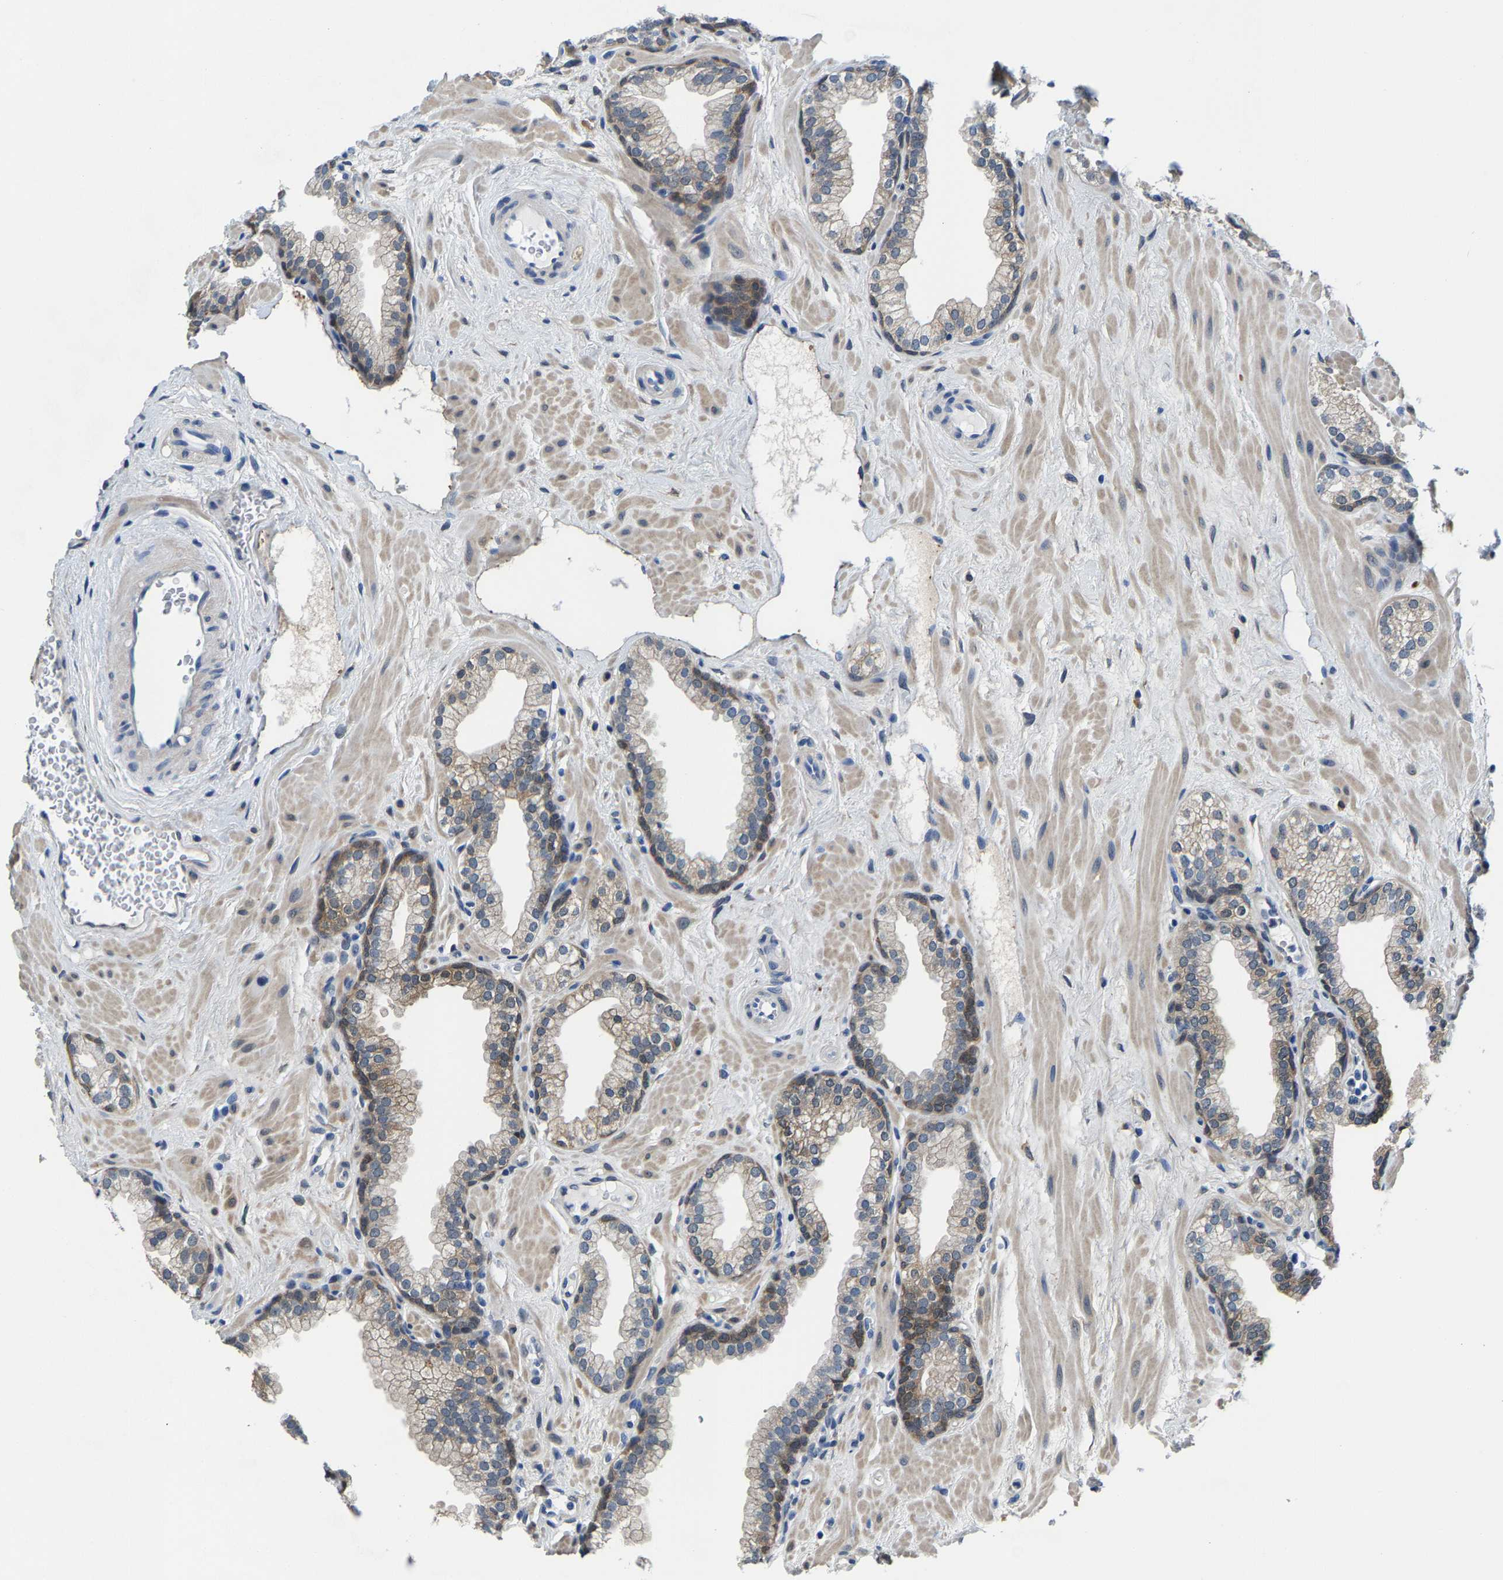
{"staining": {"intensity": "weak", "quantity": "25%-75%", "location": "cytoplasmic/membranous"}, "tissue": "prostate", "cell_type": "Glandular cells", "image_type": "normal", "snomed": [{"axis": "morphology", "description": "Normal tissue, NOS"}, {"axis": "morphology", "description": "Urothelial carcinoma, Low grade"}, {"axis": "topography", "description": "Urinary bladder"}, {"axis": "topography", "description": "Prostate"}], "caption": "Immunohistochemistry image of normal human prostate stained for a protein (brown), which exhibits low levels of weak cytoplasmic/membranous expression in about 25%-75% of glandular cells.", "gene": "SSH3", "patient": {"sex": "male", "age": 60}}